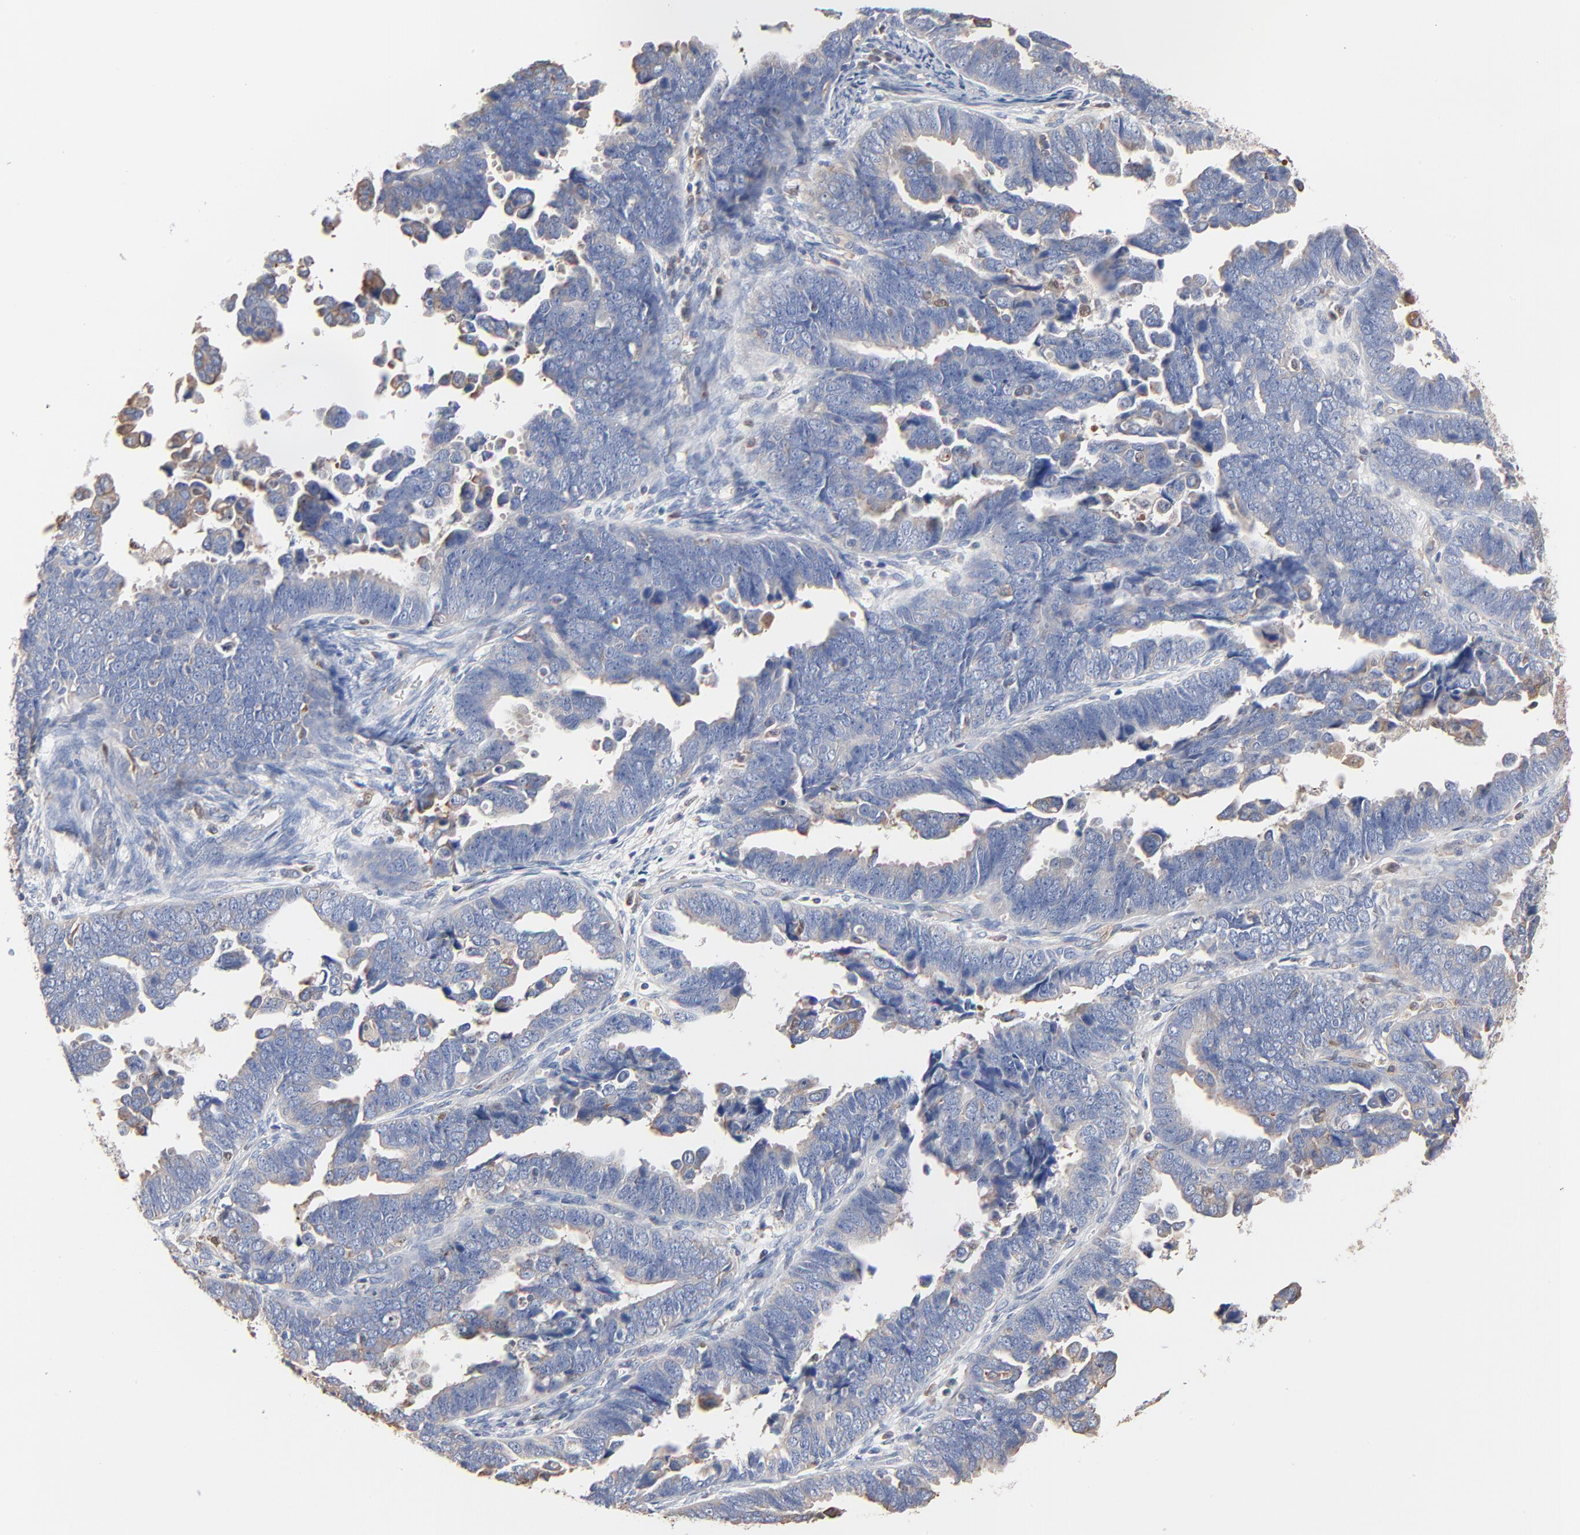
{"staining": {"intensity": "negative", "quantity": "none", "location": "none"}, "tissue": "endometrial cancer", "cell_type": "Tumor cells", "image_type": "cancer", "snomed": [{"axis": "morphology", "description": "Adenocarcinoma, NOS"}, {"axis": "topography", "description": "Endometrium"}], "caption": "Immunohistochemical staining of endometrial cancer demonstrates no significant staining in tumor cells. (Stains: DAB (3,3'-diaminobenzidine) IHC with hematoxylin counter stain, Microscopy: brightfield microscopy at high magnification).", "gene": "ARHGEF6", "patient": {"sex": "female", "age": 75}}